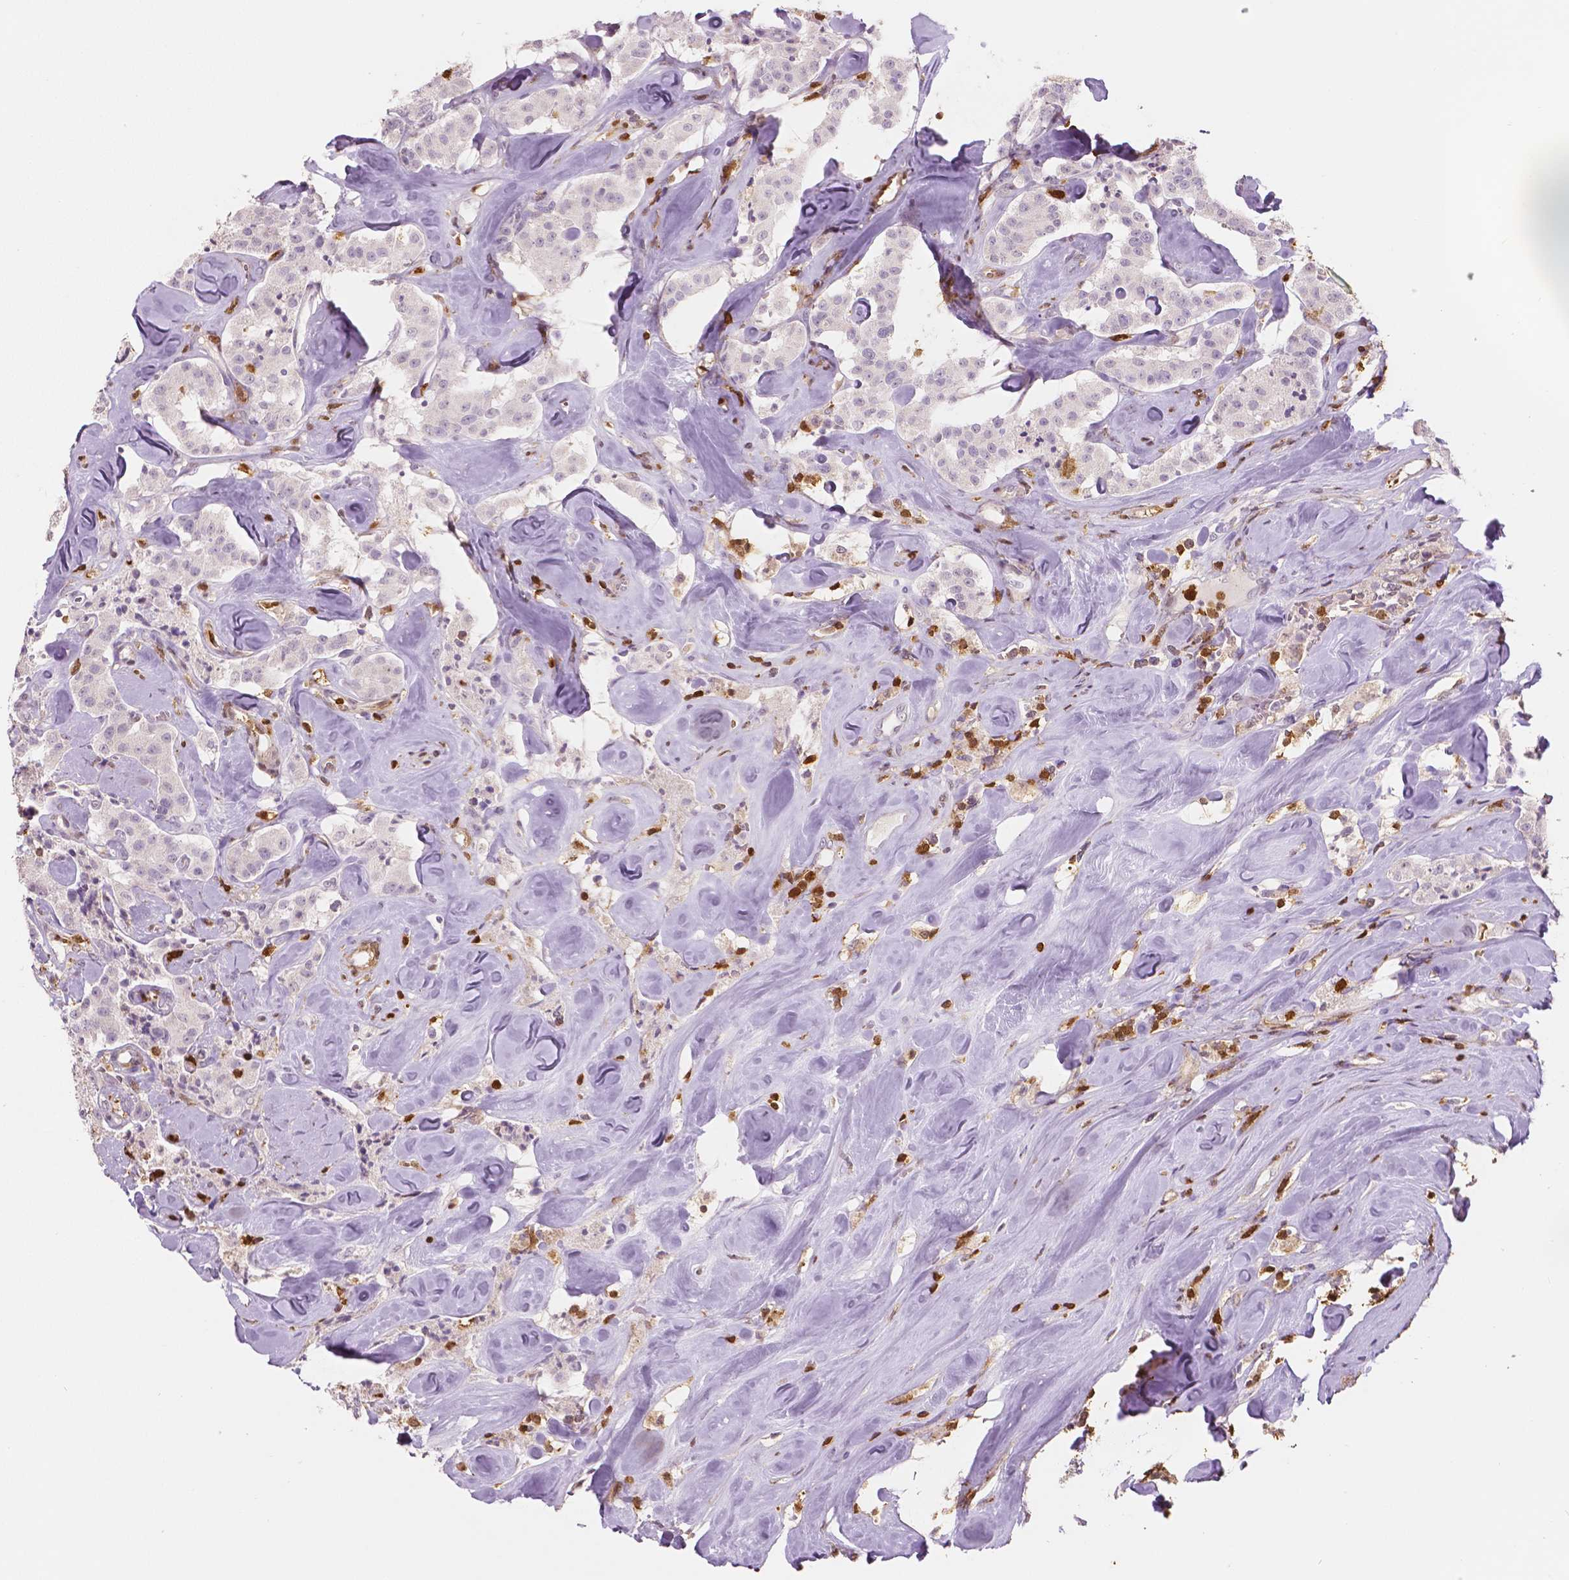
{"staining": {"intensity": "negative", "quantity": "none", "location": "none"}, "tissue": "carcinoid", "cell_type": "Tumor cells", "image_type": "cancer", "snomed": [{"axis": "morphology", "description": "Carcinoid, malignant, NOS"}, {"axis": "topography", "description": "Pancreas"}], "caption": "An immunohistochemistry histopathology image of malignant carcinoid is shown. There is no staining in tumor cells of malignant carcinoid.", "gene": "S100A4", "patient": {"sex": "male", "age": 41}}